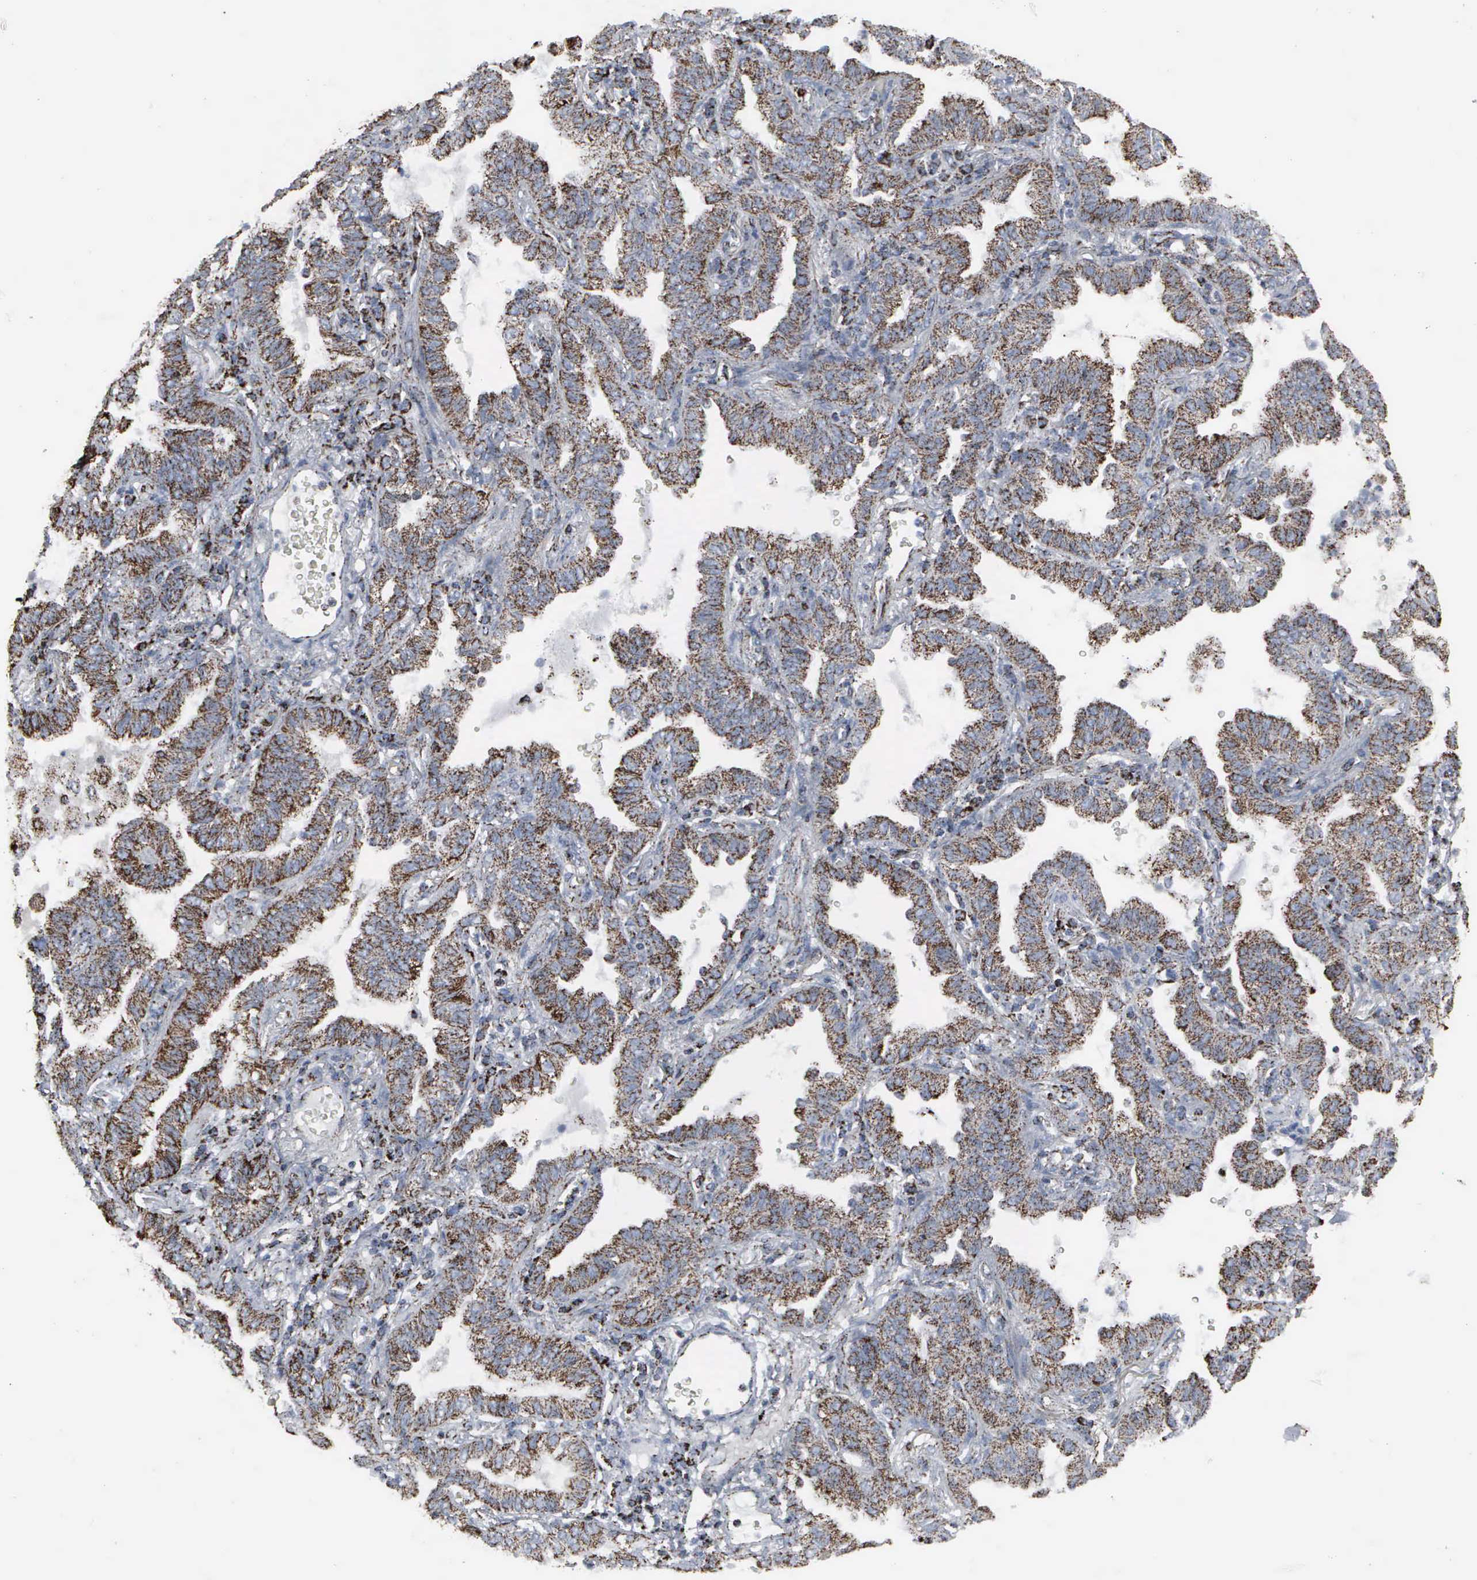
{"staining": {"intensity": "strong", "quantity": ">75%", "location": "cytoplasmic/membranous"}, "tissue": "lung cancer", "cell_type": "Tumor cells", "image_type": "cancer", "snomed": [{"axis": "morphology", "description": "Adenocarcinoma, NOS"}, {"axis": "topography", "description": "Lung"}], "caption": "Human lung cancer stained for a protein (brown) exhibits strong cytoplasmic/membranous positive expression in approximately >75% of tumor cells.", "gene": "HSPA9", "patient": {"sex": "female", "age": 50}}